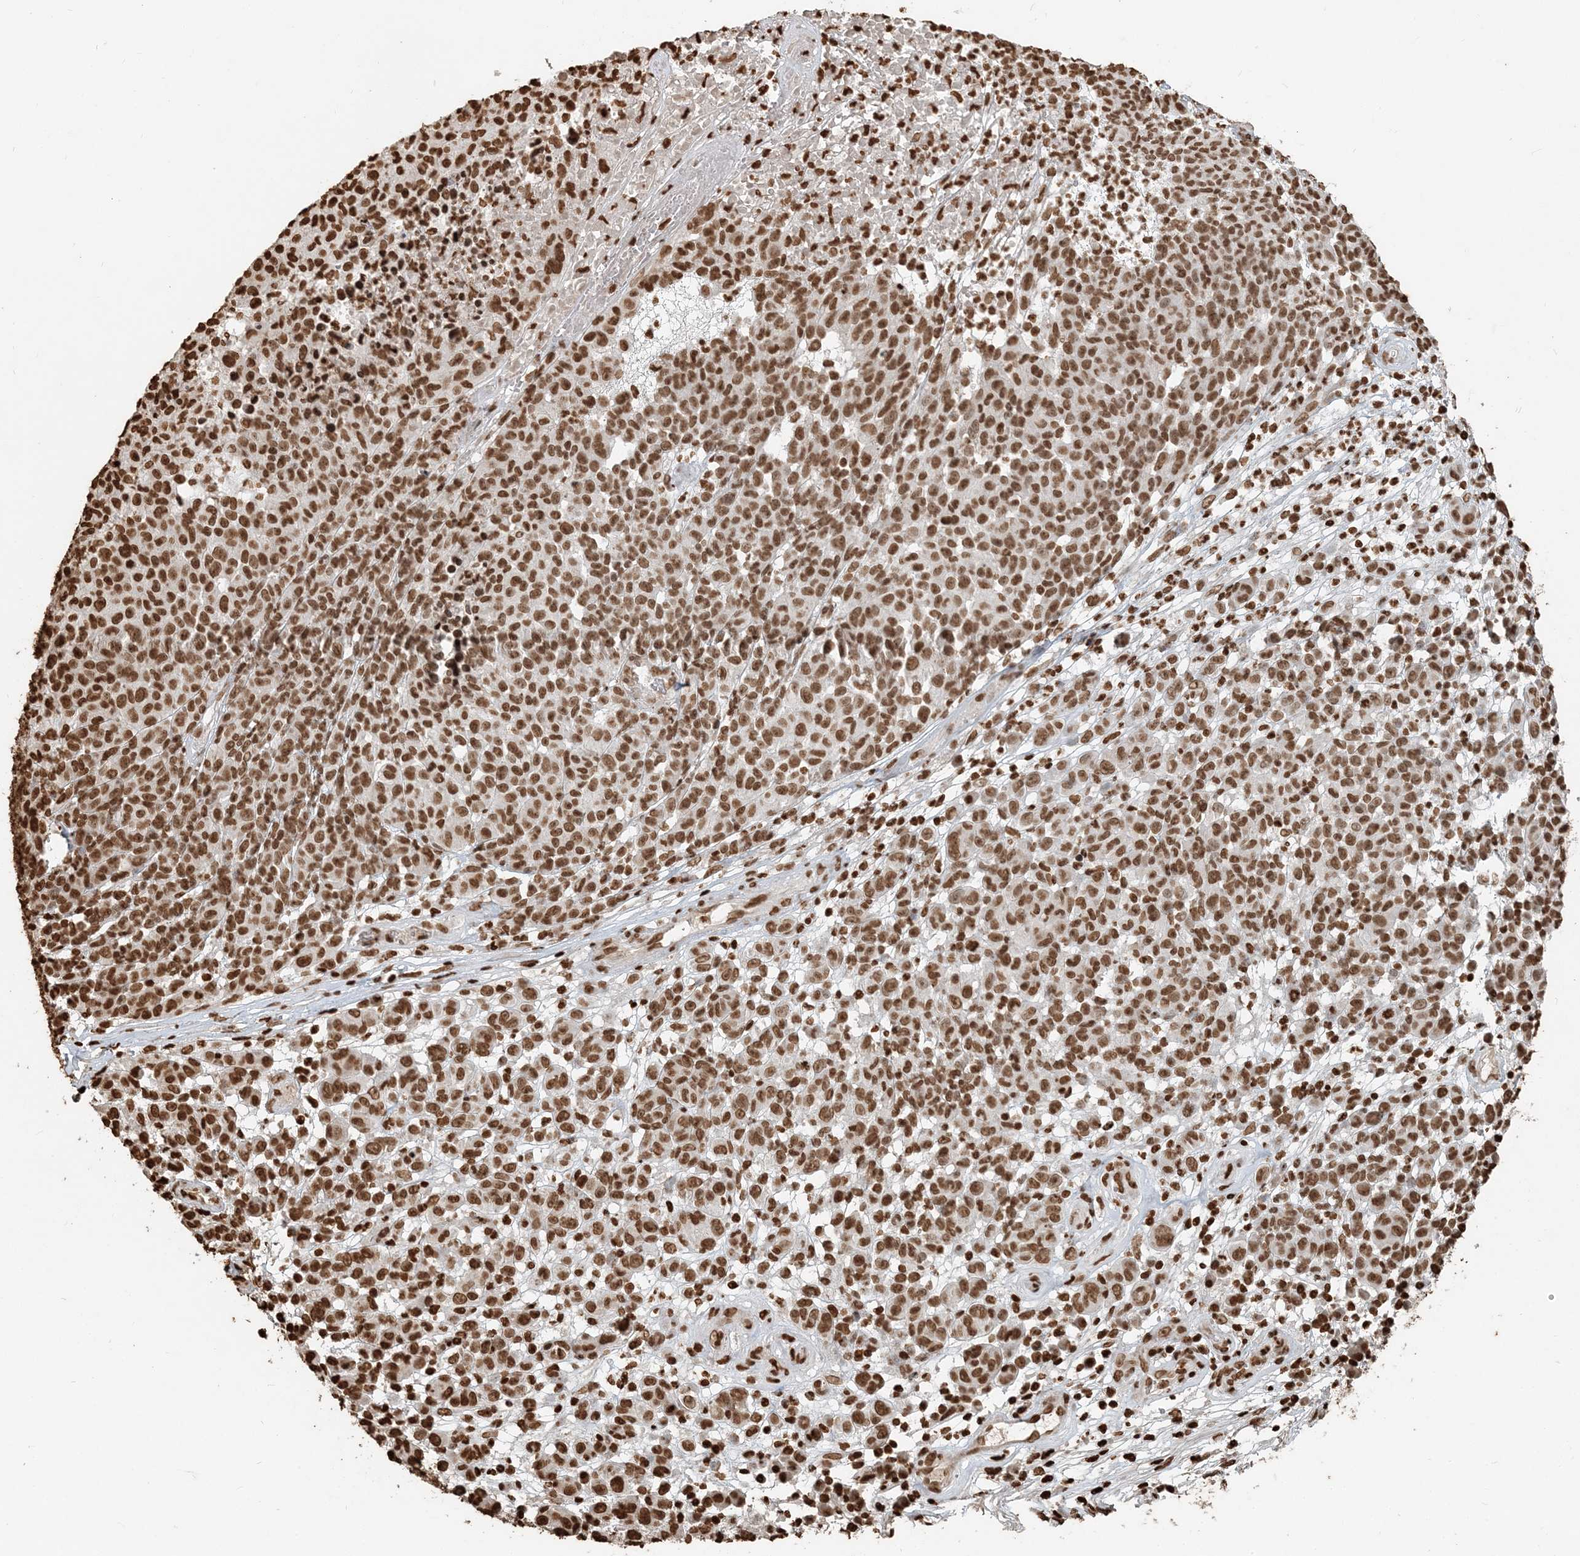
{"staining": {"intensity": "moderate", "quantity": ">75%", "location": "nuclear"}, "tissue": "melanoma", "cell_type": "Tumor cells", "image_type": "cancer", "snomed": [{"axis": "morphology", "description": "Malignant melanoma, NOS"}, {"axis": "topography", "description": "Skin"}], "caption": "There is medium levels of moderate nuclear staining in tumor cells of melanoma, as demonstrated by immunohistochemical staining (brown color).", "gene": "H3-3B", "patient": {"sex": "male", "age": 49}}